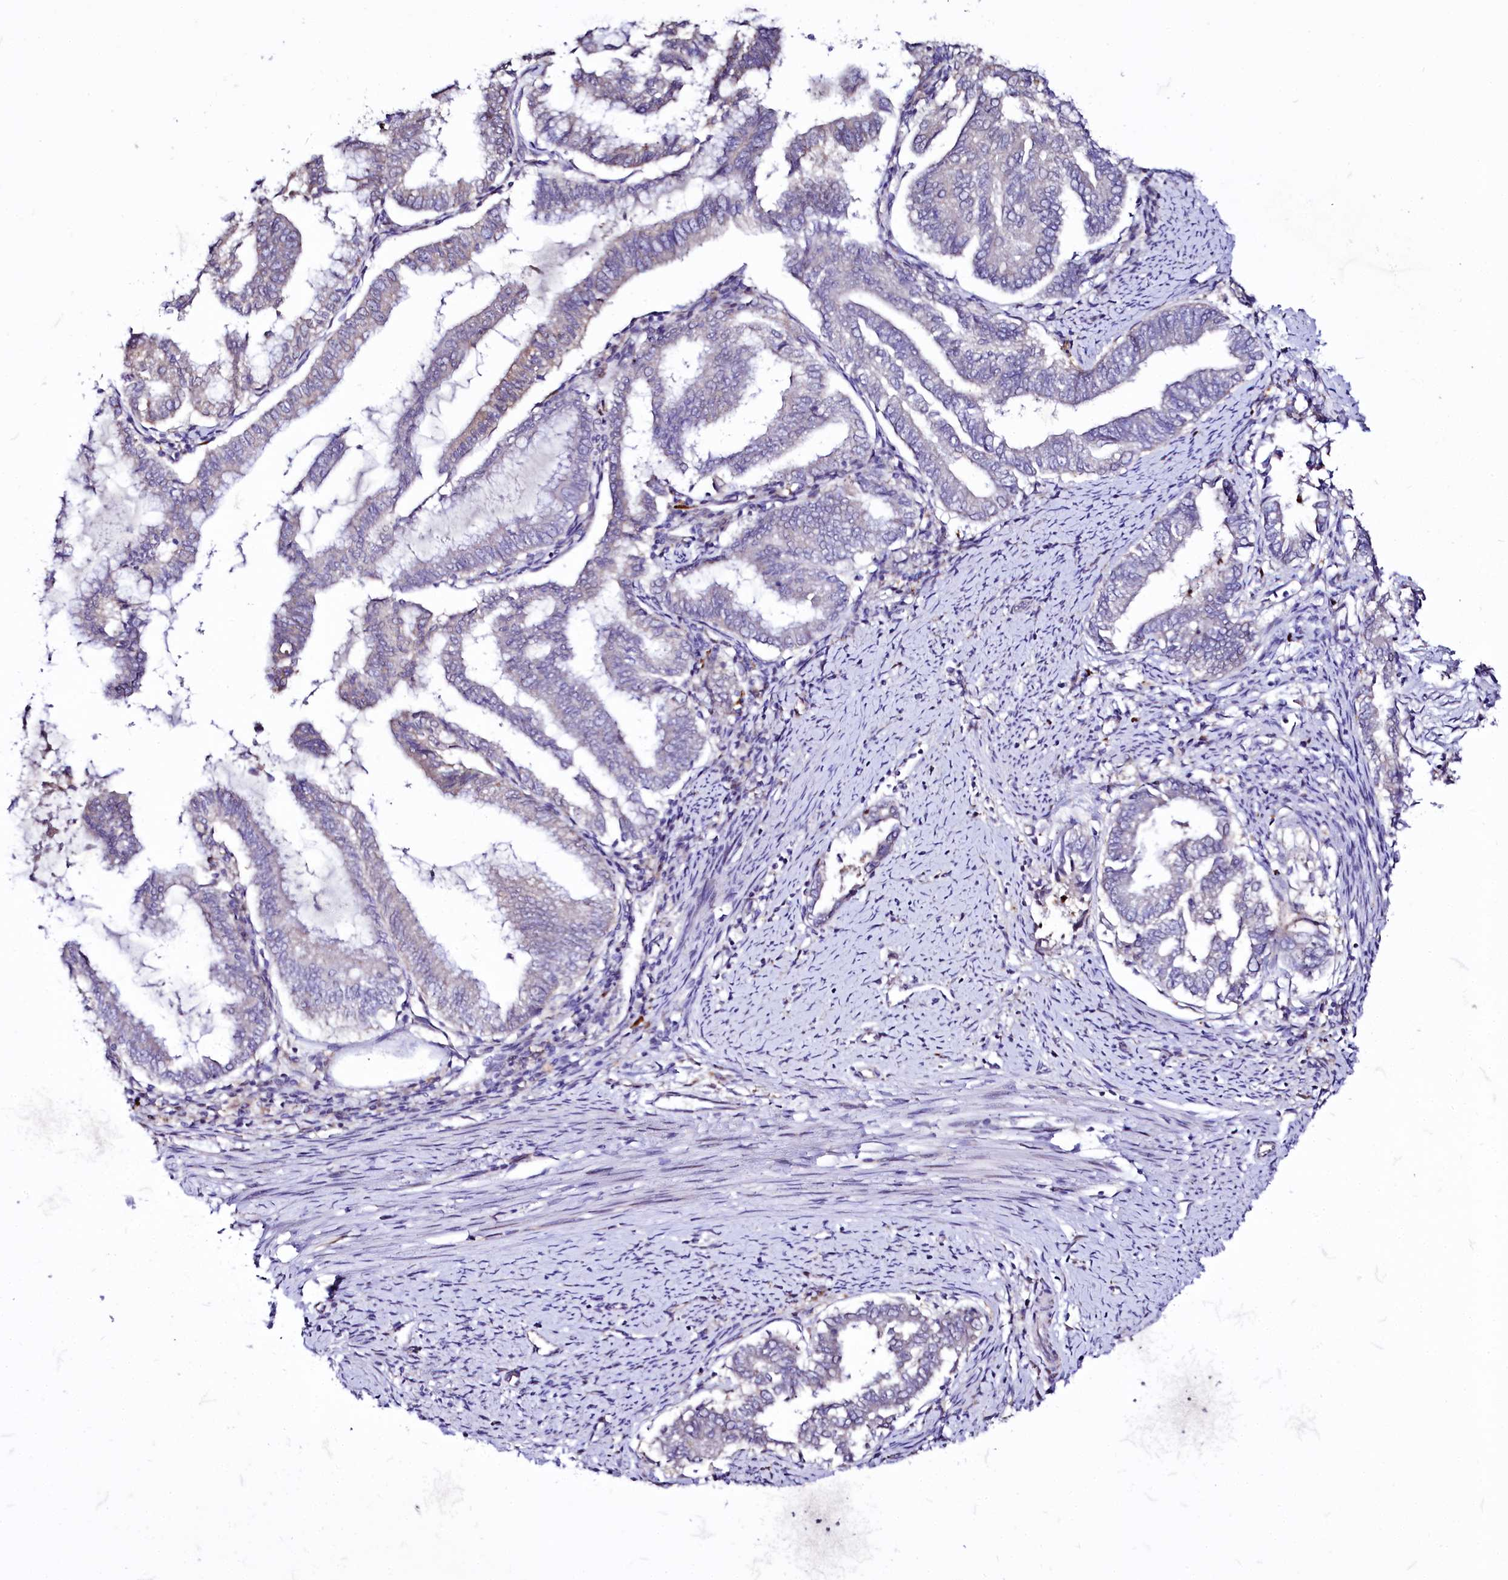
{"staining": {"intensity": "negative", "quantity": "none", "location": "none"}, "tissue": "endometrial cancer", "cell_type": "Tumor cells", "image_type": "cancer", "snomed": [{"axis": "morphology", "description": "Adenocarcinoma, NOS"}, {"axis": "topography", "description": "Endometrium"}], "caption": "DAB immunohistochemical staining of human endometrial cancer (adenocarcinoma) reveals no significant positivity in tumor cells. (Immunohistochemistry, brightfield microscopy, high magnification).", "gene": "ZC3H12C", "patient": {"sex": "female", "age": 79}}